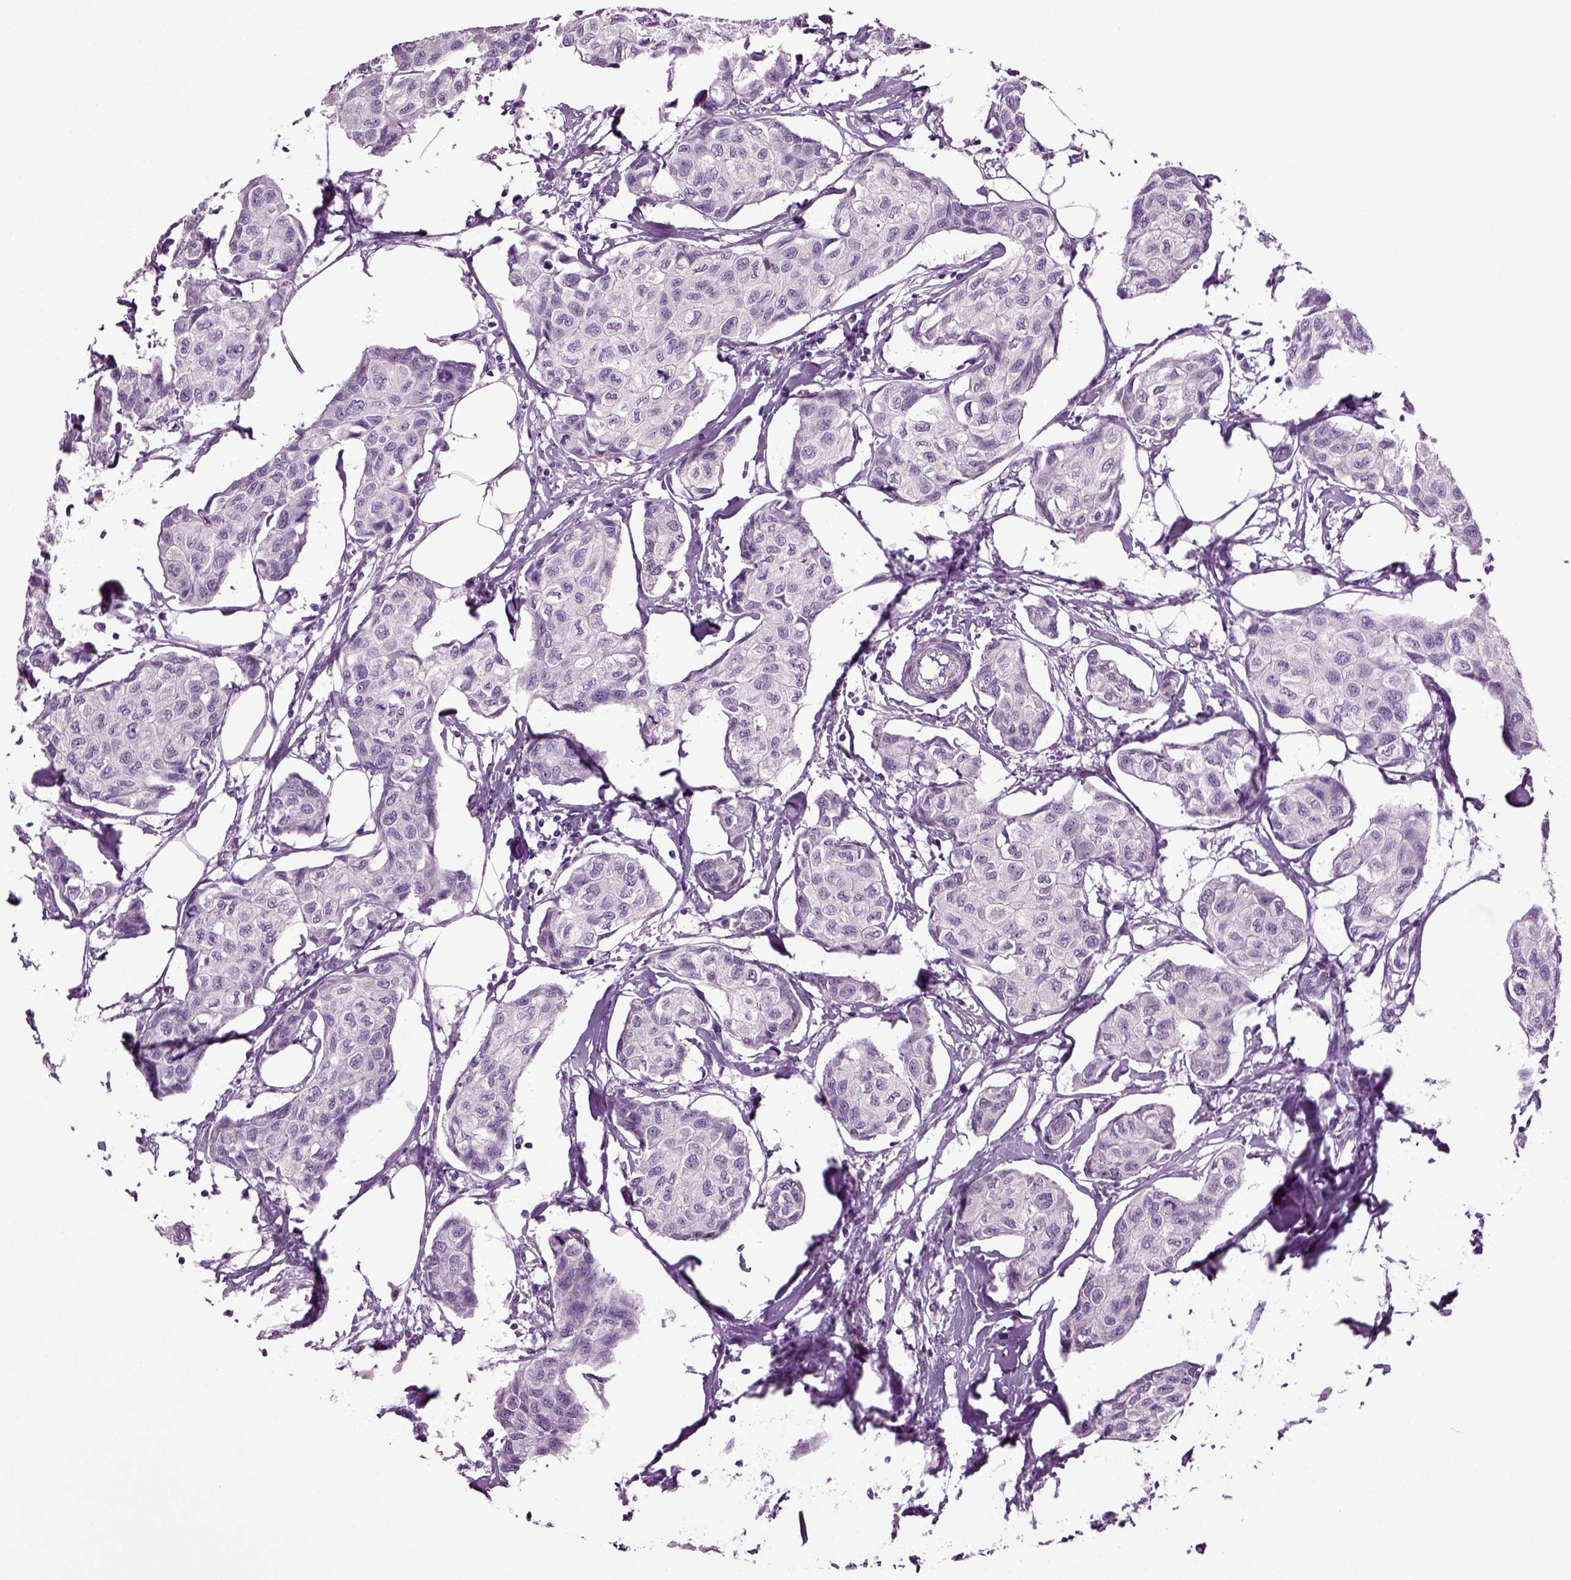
{"staining": {"intensity": "negative", "quantity": "none", "location": "none"}, "tissue": "breast cancer", "cell_type": "Tumor cells", "image_type": "cancer", "snomed": [{"axis": "morphology", "description": "Duct carcinoma"}, {"axis": "topography", "description": "Breast"}], "caption": "Image shows no protein positivity in tumor cells of invasive ductal carcinoma (breast) tissue.", "gene": "SLC17A6", "patient": {"sex": "female", "age": 80}}